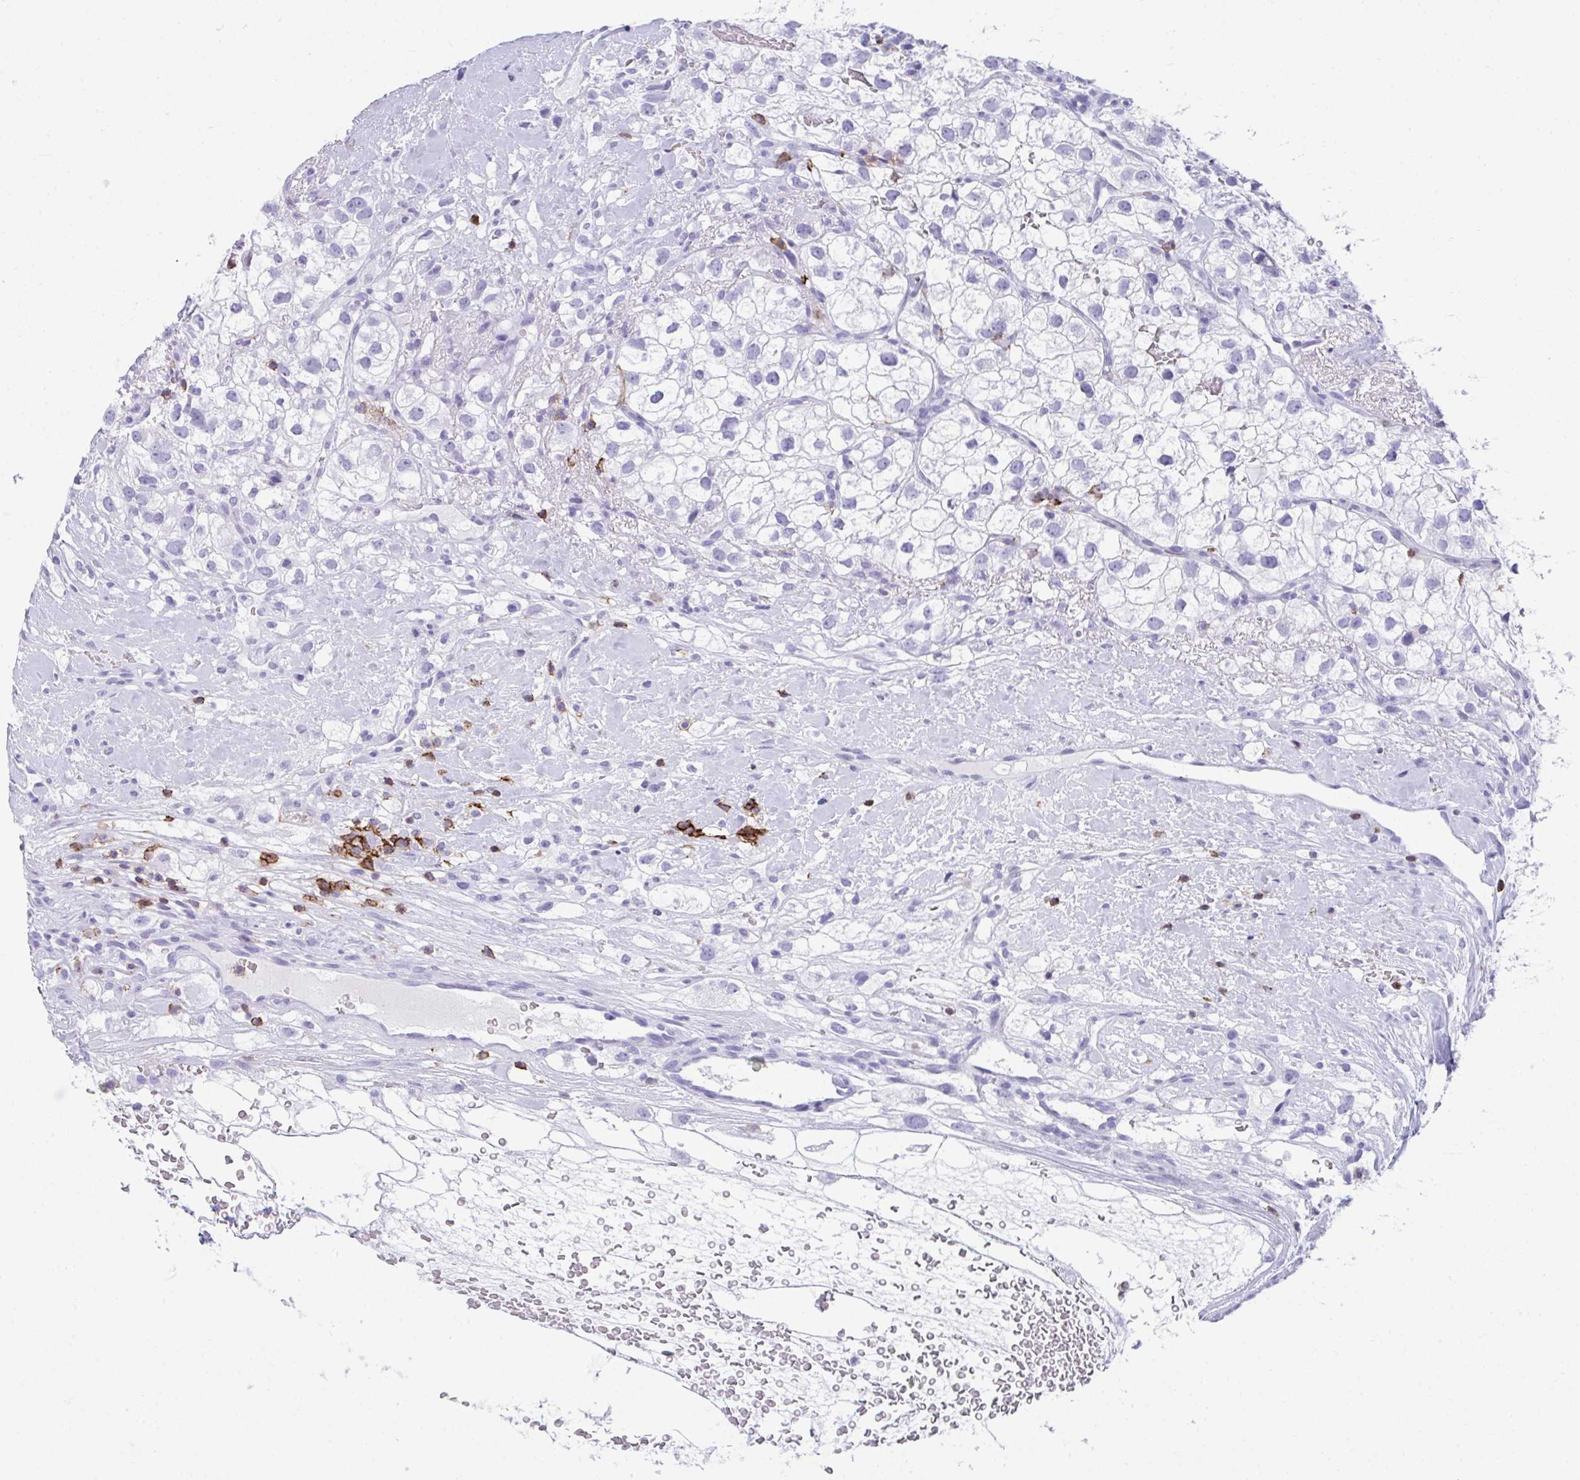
{"staining": {"intensity": "negative", "quantity": "none", "location": "none"}, "tissue": "renal cancer", "cell_type": "Tumor cells", "image_type": "cancer", "snomed": [{"axis": "morphology", "description": "Adenocarcinoma, NOS"}, {"axis": "topography", "description": "Kidney"}], "caption": "A histopathology image of renal cancer (adenocarcinoma) stained for a protein demonstrates no brown staining in tumor cells. (IHC, brightfield microscopy, high magnification).", "gene": "SPN", "patient": {"sex": "male", "age": 59}}